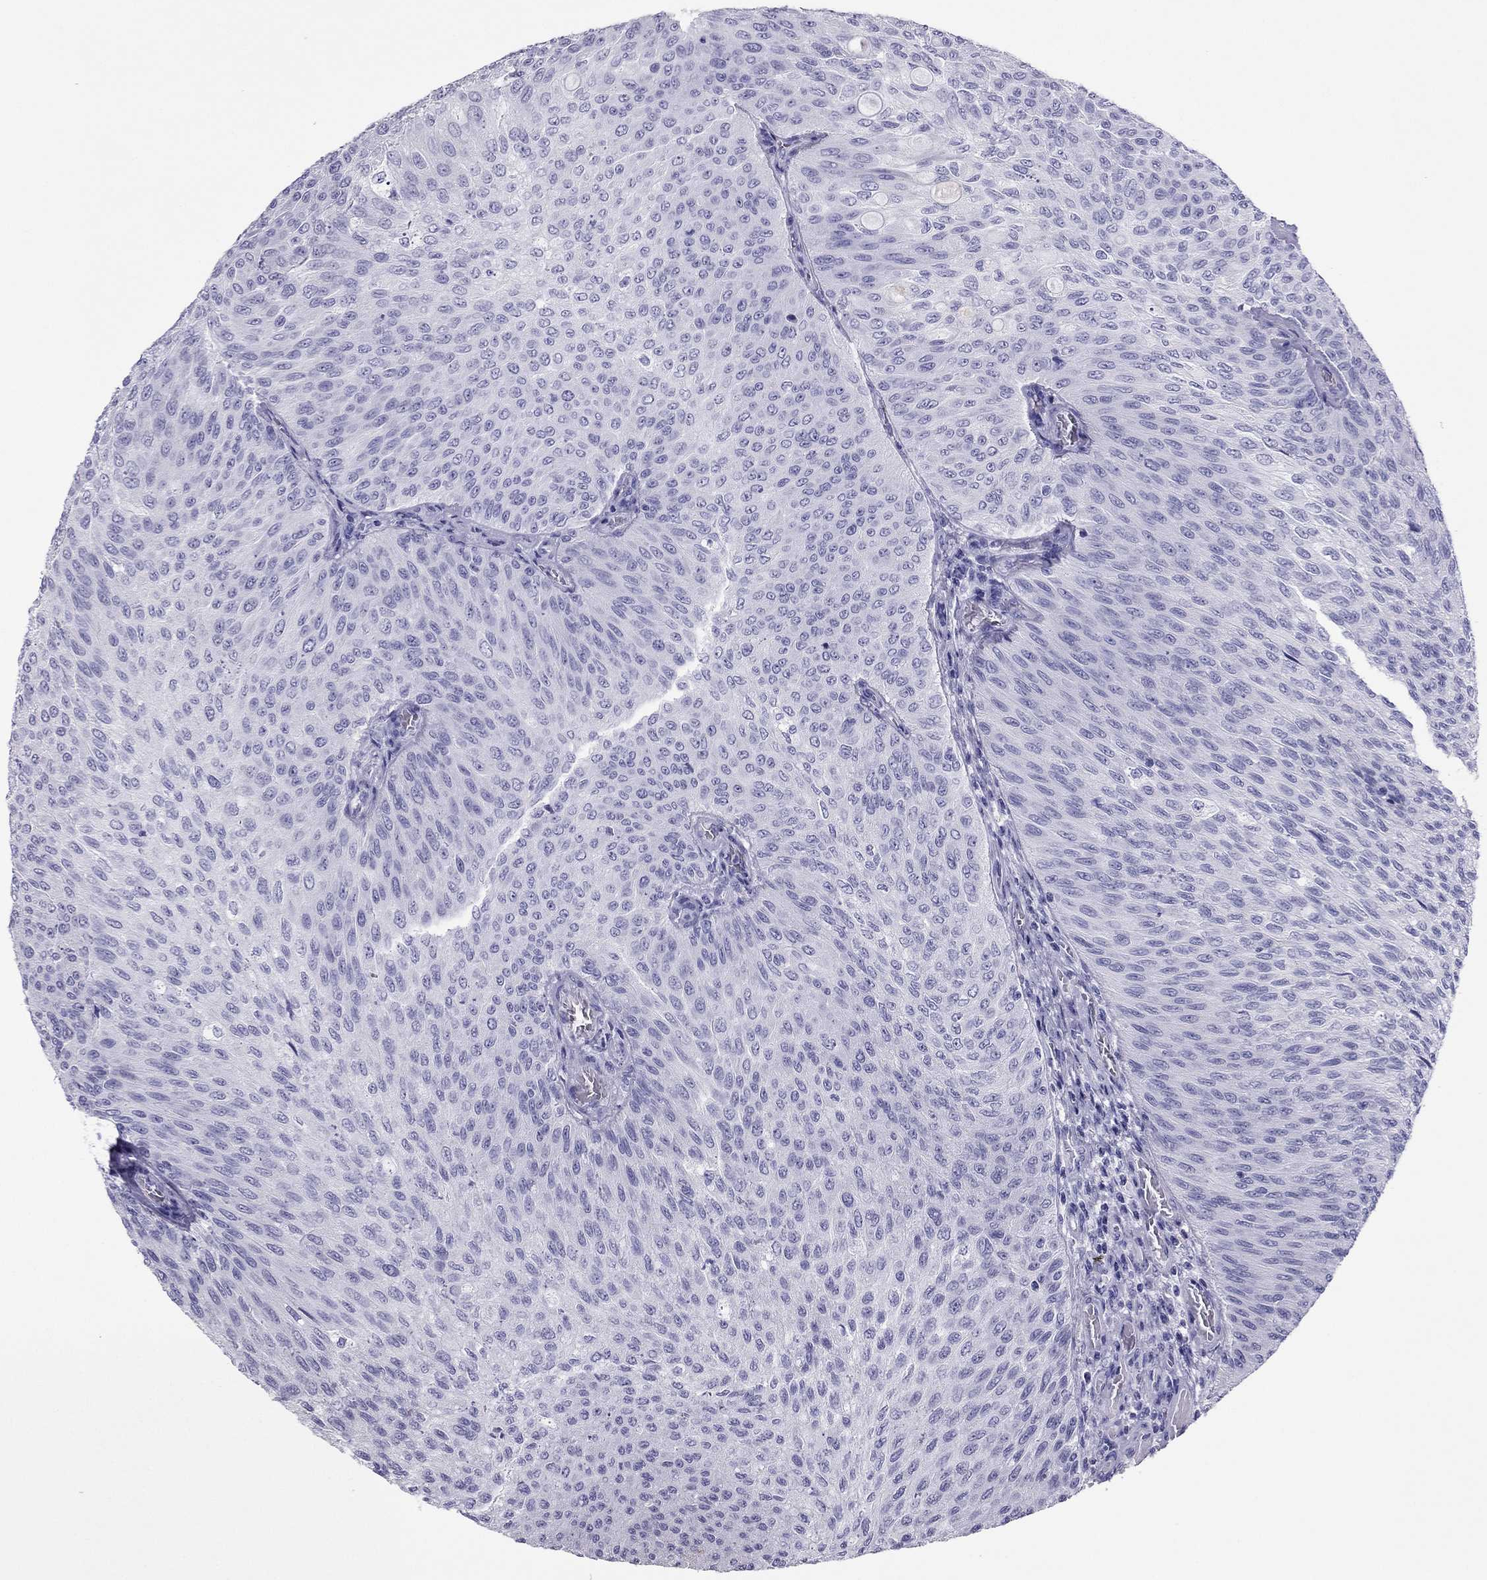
{"staining": {"intensity": "negative", "quantity": "none", "location": "none"}, "tissue": "urothelial cancer", "cell_type": "Tumor cells", "image_type": "cancer", "snomed": [{"axis": "morphology", "description": "Urothelial carcinoma, Low grade"}, {"axis": "topography", "description": "Ureter, NOS"}, {"axis": "topography", "description": "Urinary bladder"}], "caption": "DAB immunohistochemical staining of human low-grade urothelial carcinoma exhibits no significant positivity in tumor cells.", "gene": "PDE6A", "patient": {"sex": "male", "age": 78}}